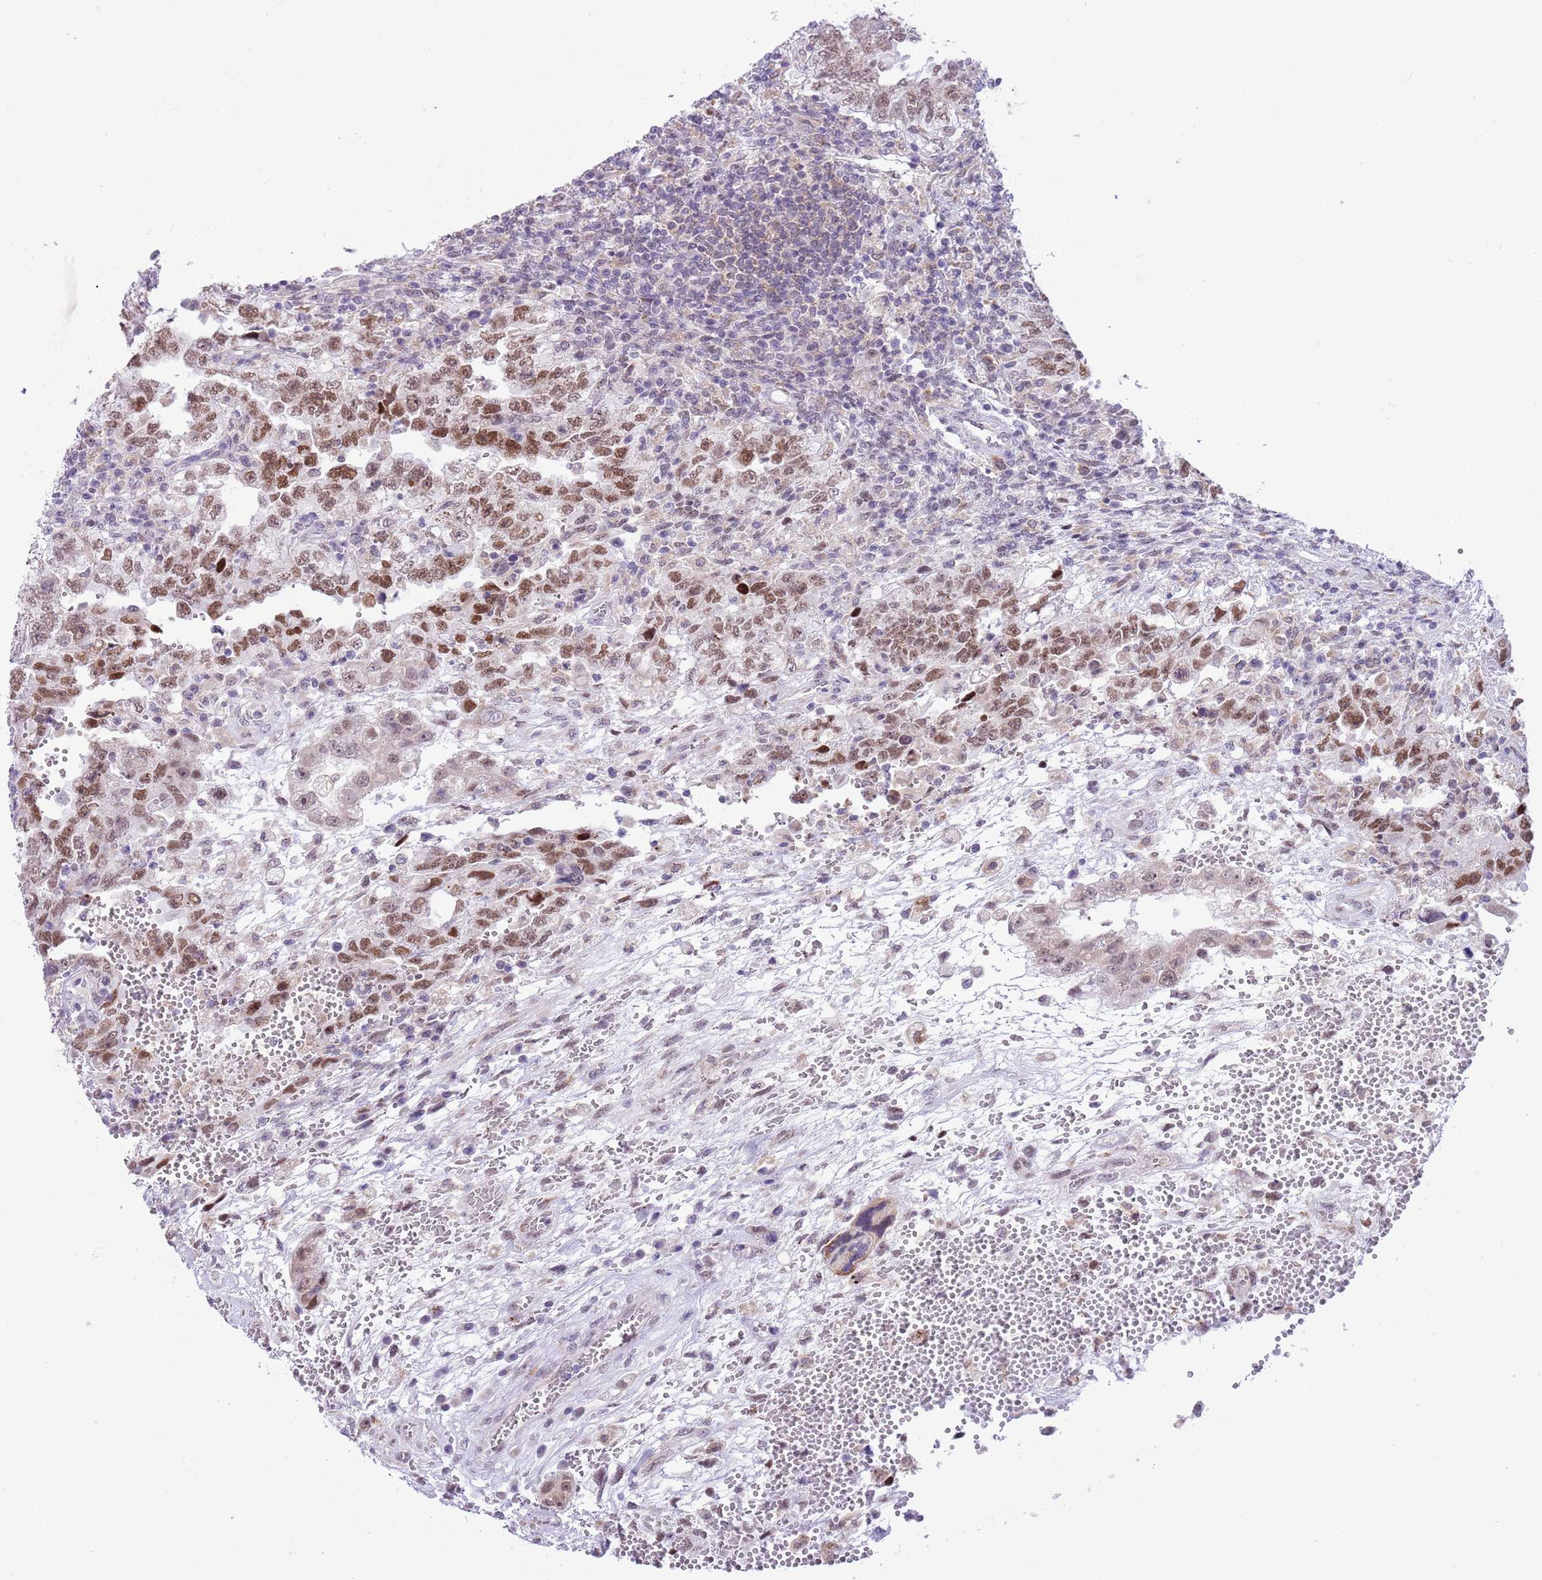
{"staining": {"intensity": "moderate", "quantity": ">75%", "location": "nuclear"}, "tissue": "testis cancer", "cell_type": "Tumor cells", "image_type": "cancer", "snomed": [{"axis": "morphology", "description": "Carcinoma, Embryonal, NOS"}, {"axis": "topography", "description": "Testis"}], "caption": "Embryonal carcinoma (testis) stained for a protein displays moderate nuclear positivity in tumor cells. The protein of interest is shown in brown color, while the nuclei are stained blue.", "gene": "ZNF576", "patient": {"sex": "male", "age": 26}}